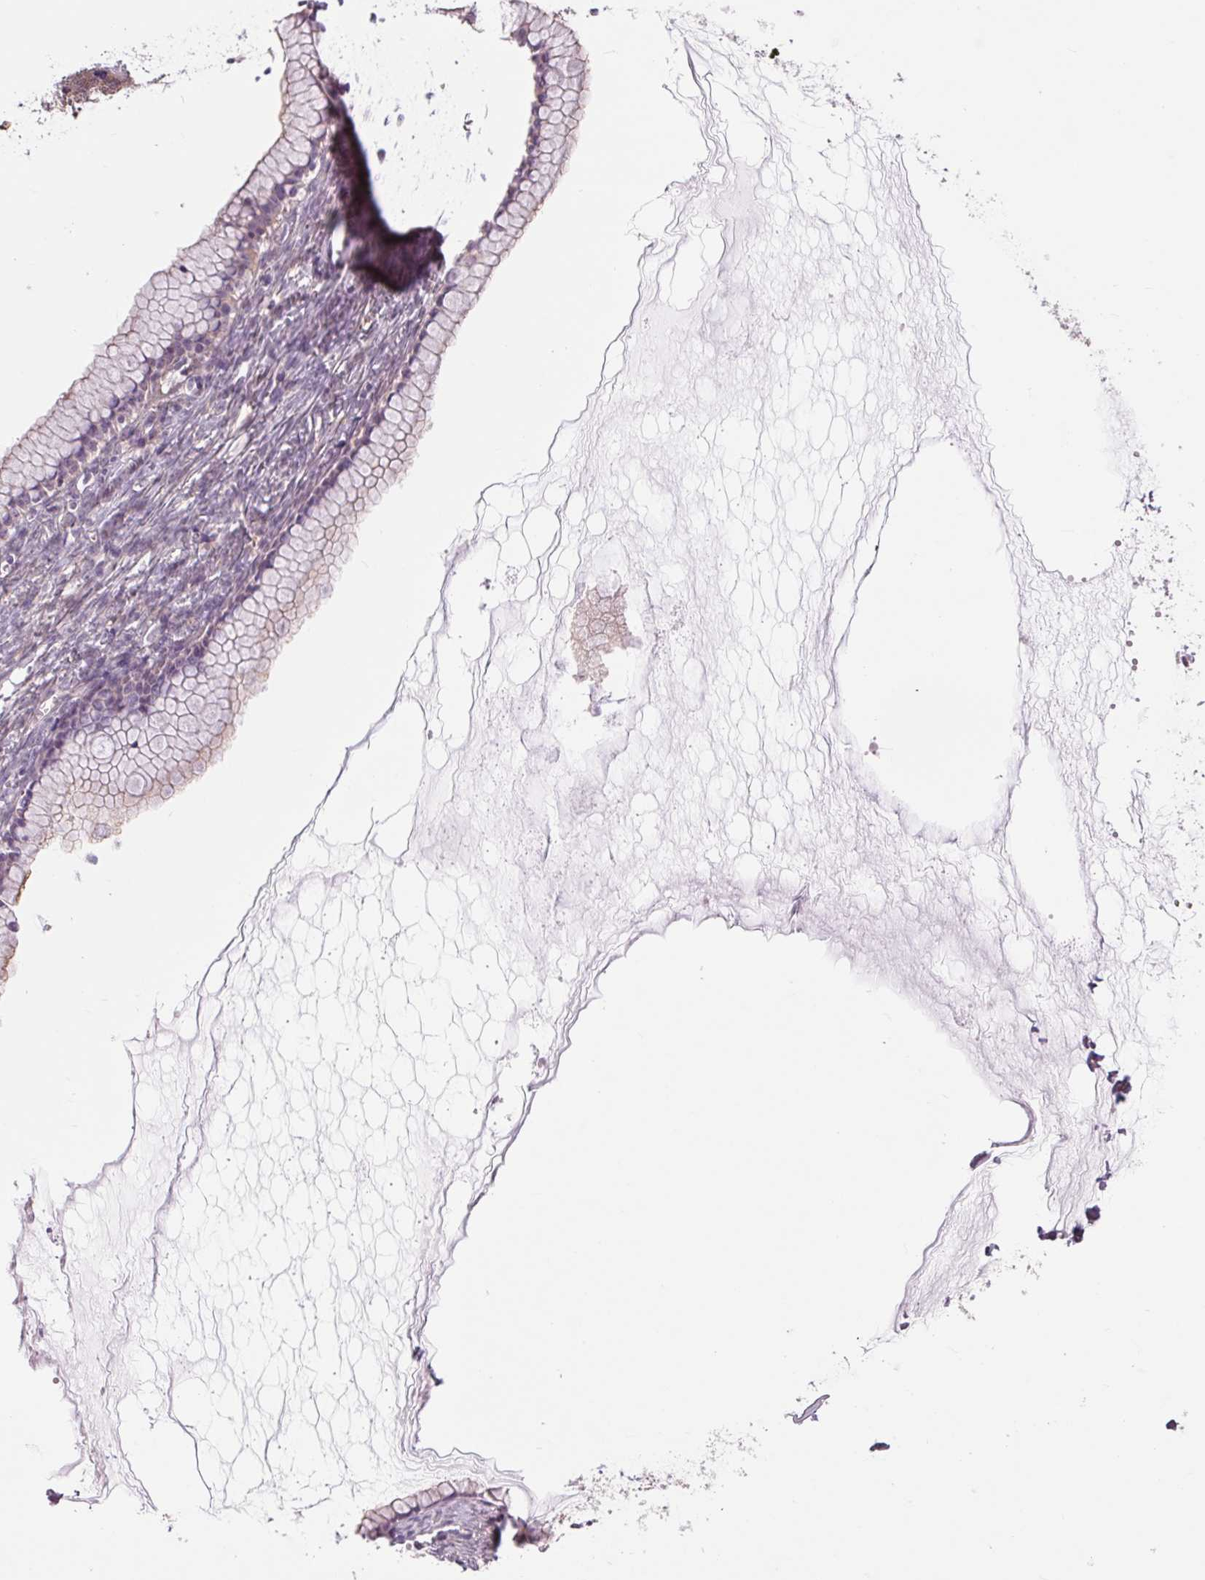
{"staining": {"intensity": "negative", "quantity": "none", "location": "none"}, "tissue": "ovarian cancer", "cell_type": "Tumor cells", "image_type": "cancer", "snomed": [{"axis": "morphology", "description": "Cystadenocarcinoma, mucinous, NOS"}, {"axis": "topography", "description": "Ovary"}], "caption": "IHC histopathology image of neoplastic tissue: mucinous cystadenocarcinoma (ovarian) stained with DAB demonstrates no significant protein positivity in tumor cells.", "gene": "SH3RF2", "patient": {"sex": "female", "age": 41}}